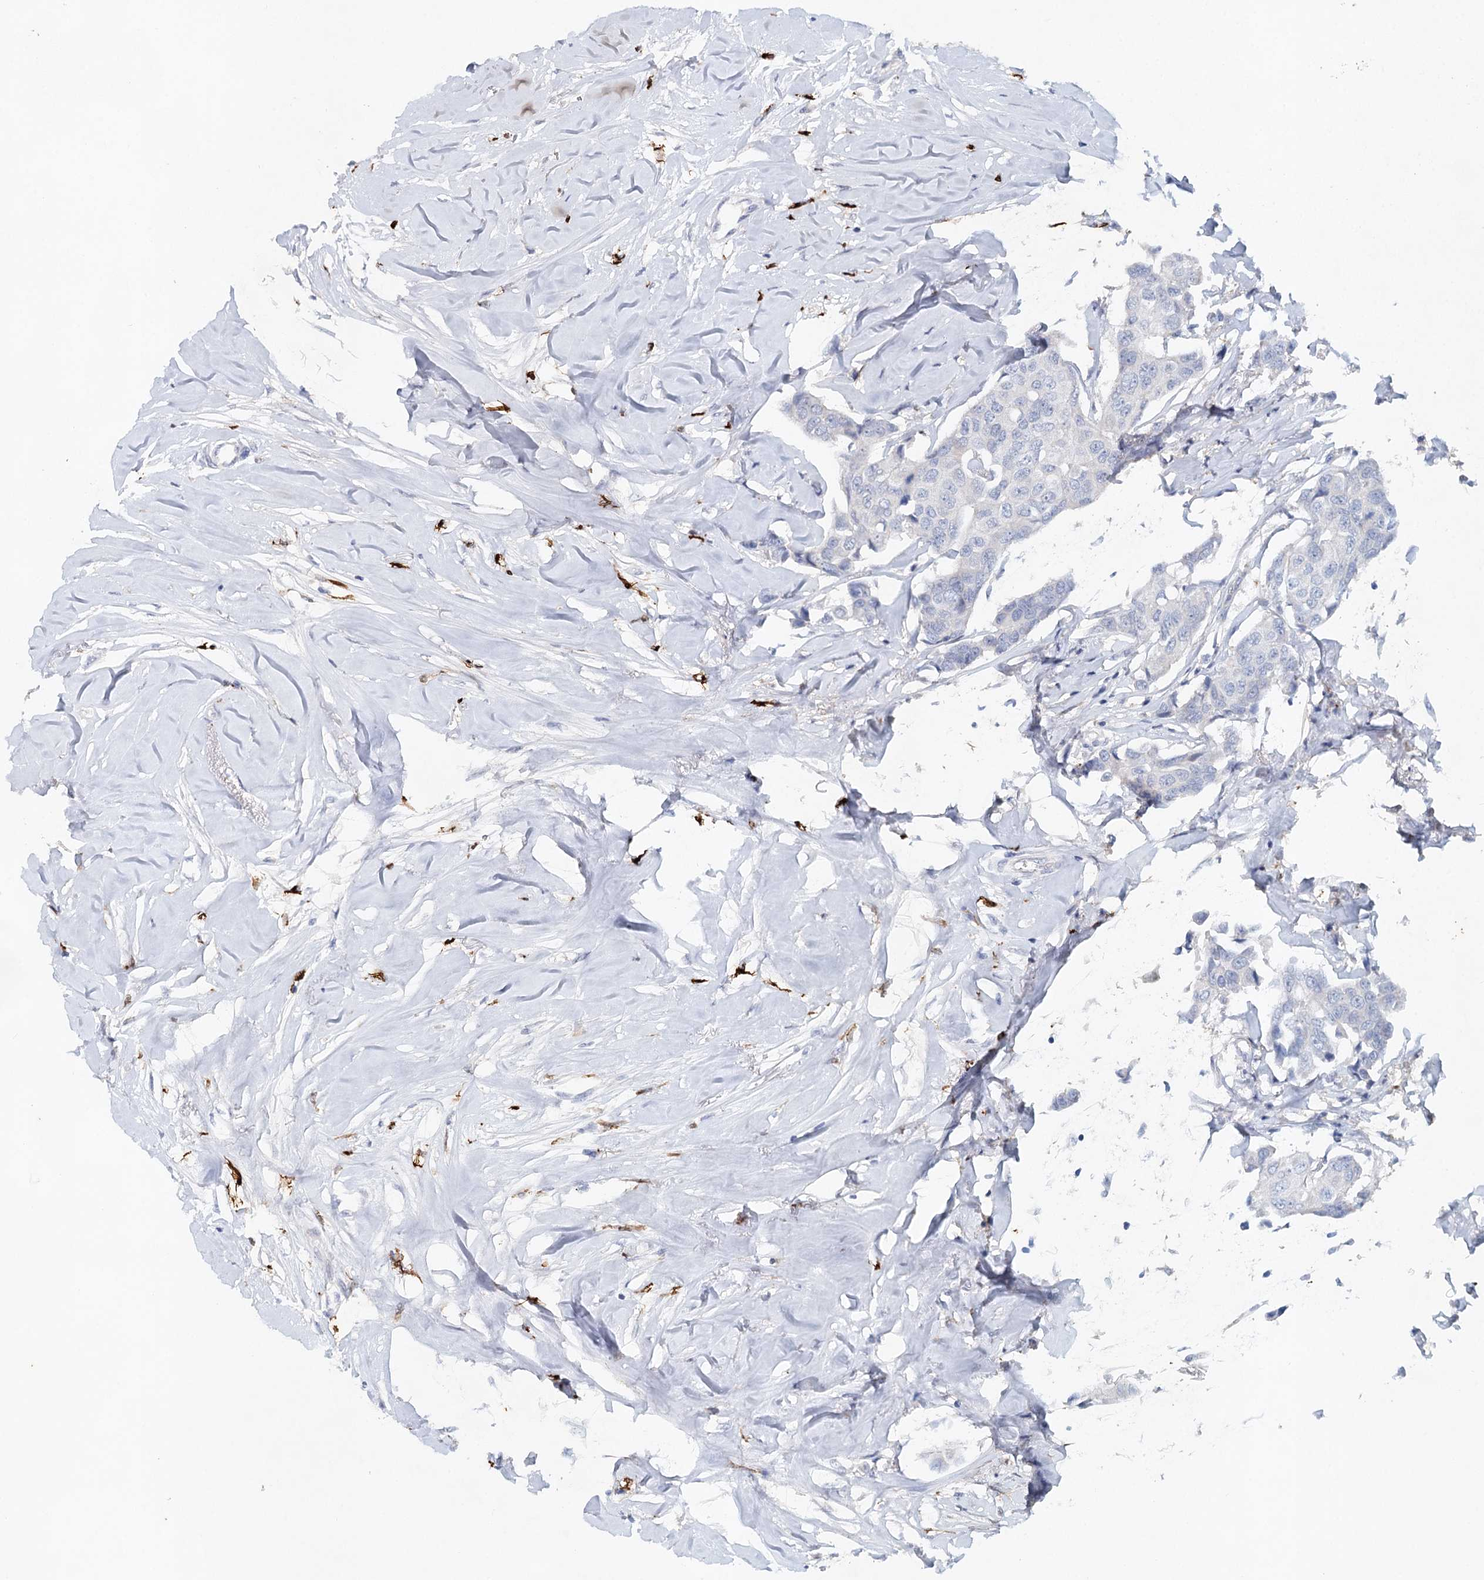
{"staining": {"intensity": "negative", "quantity": "none", "location": "none"}, "tissue": "breast cancer", "cell_type": "Tumor cells", "image_type": "cancer", "snomed": [{"axis": "morphology", "description": "Duct carcinoma"}, {"axis": "topography", "description": "Breast"}], "caption": "The IHC image has no significant positivity in tumor cells of breast intraductal carcinoma tissue.", "gene": "SLC19A3", "patient": {"sex": "female", "age": 80}}